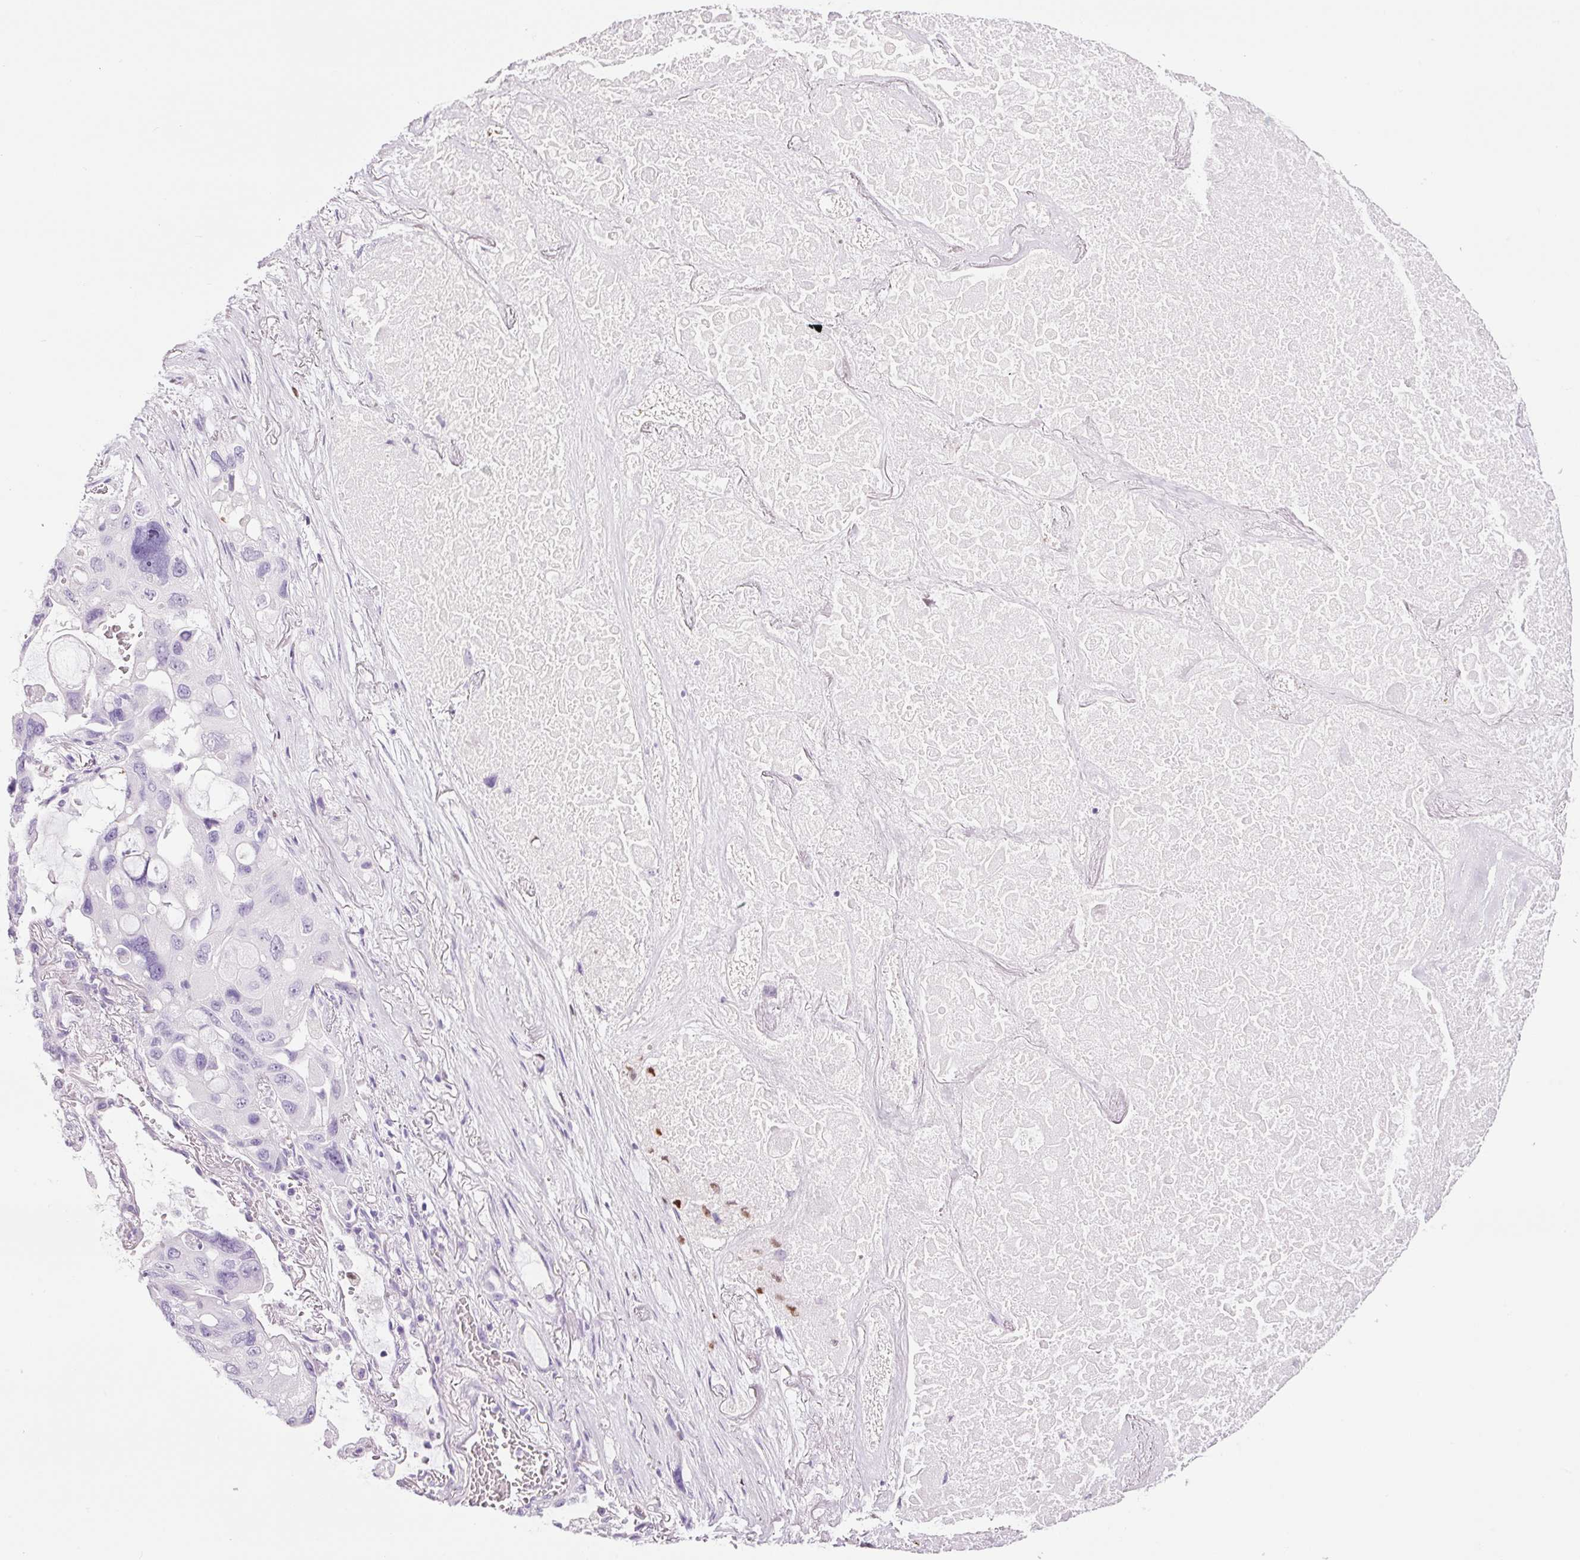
{"staining": {"intensity": "negative", "quantity": "none", "location": "none"}, "tissue": "lung cancer", "cell_type": "Tumor cells", "image_type": "cancer", "snomed": [{"axis": "morphology", "description": "Squamous cell carcinoma, NOS"}, {"axis": "topography", "description": "Lung"}], "caption": "High power microscopy image of an IHC photomicrograph of lung cancer (squamous cell carcinoma), revealing no significant staining in tumor cells. Nuclei are stained in blue.", "gene": "ADSS1", "patient": {"sex": "female", "age": 73}}